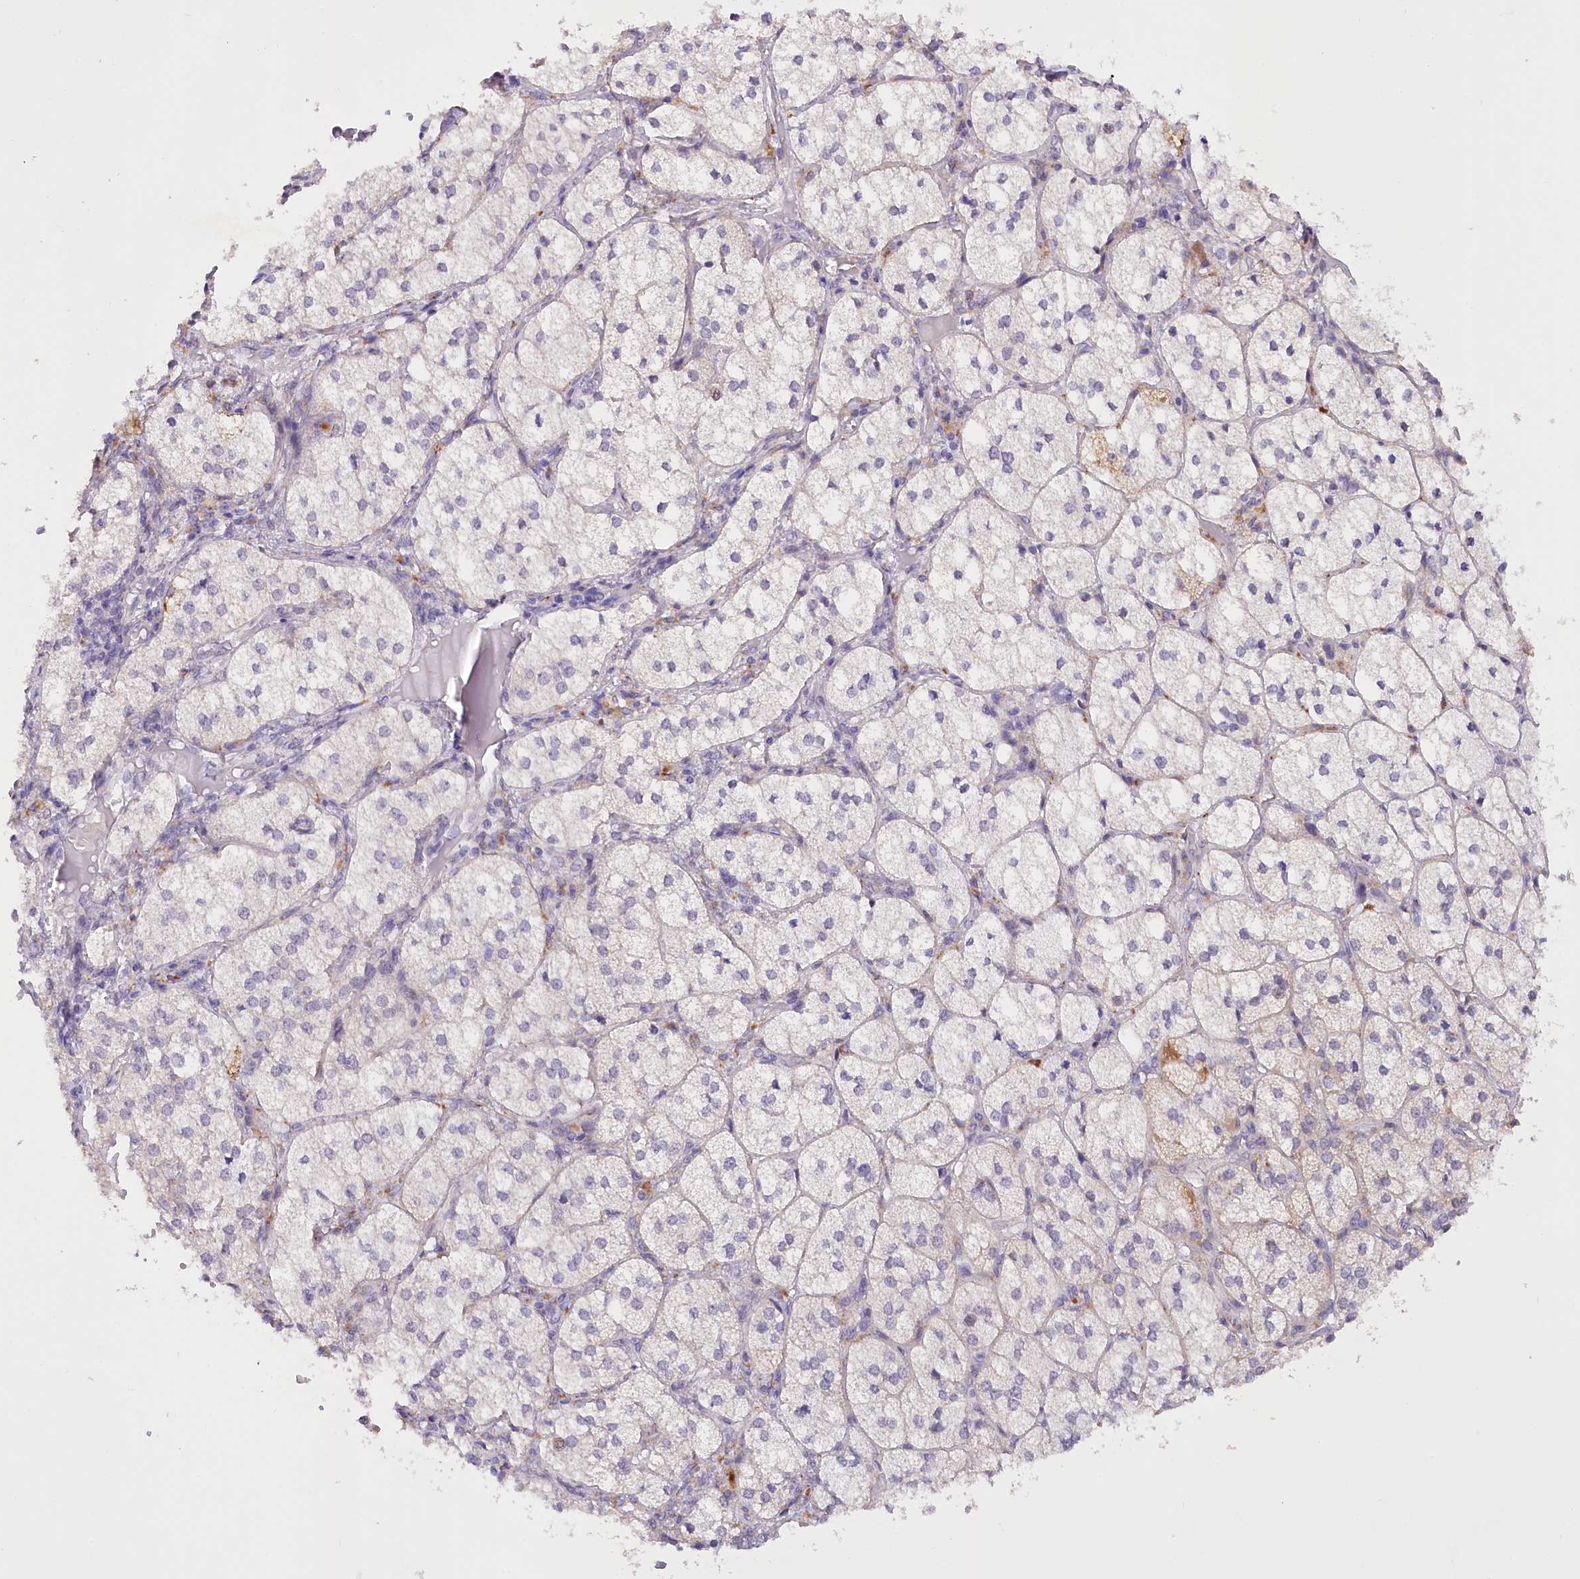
{"staining": {"intensity": "moderate", "quantity": "<25%", "location": "cytoplasmic/membranous"}, "tissue": "adrenal gland", "cell_type": "Glandular cells", "image_type": "normal", "snomed": [{"axis": "morphology", "description": "Normal tissue, NOS"}, {"axis": "topography", "description": "Adrenal gland"}], "caption": "Protein expression analysis of normal adrenal gland exhibits moderate cytoplasmic/membranous staining in approximately <25% of glandular cells.", "gene": "DCUN1D1", "patient": {"sex": "female", "age": 61}}